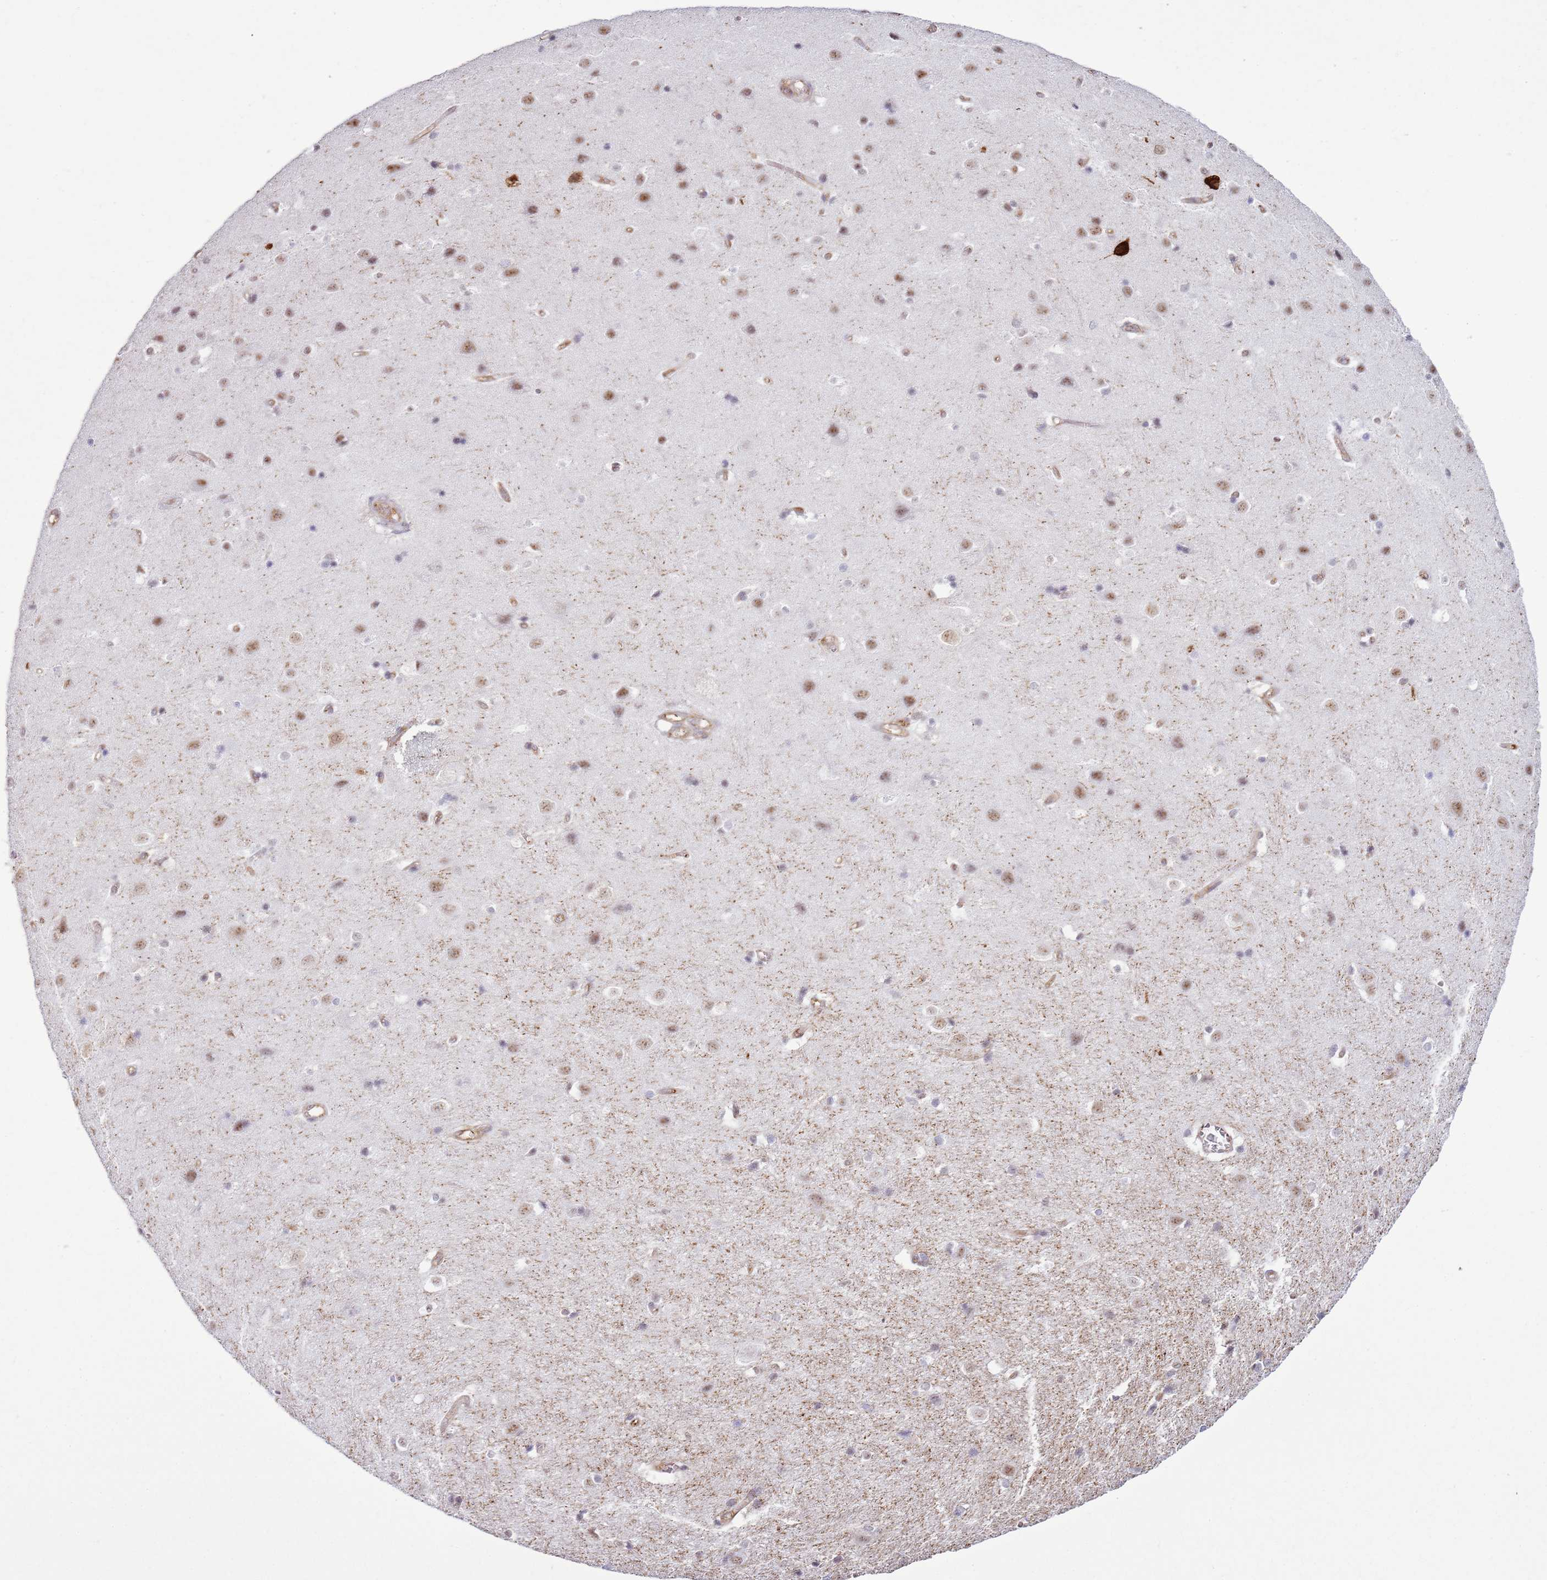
{"staining": {"intensity": "weak", "quantity": ">75%", "location": "cytoplasmic/membranous"}, "tissue": "cerebral cortex", "cell_type": "Endothelial cells", "image_type": "normal", "snomed": [{"axis": "morphology", "description": "Normal tissue, NOS"}, {"axis": "topography", "description": "Cerebral cortex"}], "caption": "Cerebral cortex stained with immunohistochemistry shows weak cytoplasmic/membranous expression in approximately >75% of endothelial cells. The staining is performed using DAB (3,3'-diaminobenzidine) brown chromogen to label protein expression. The nuclei are counter-stained blue using hematoxylin.", "gene": "GABRE", "patient": {"sex": "male", "age": 54}}